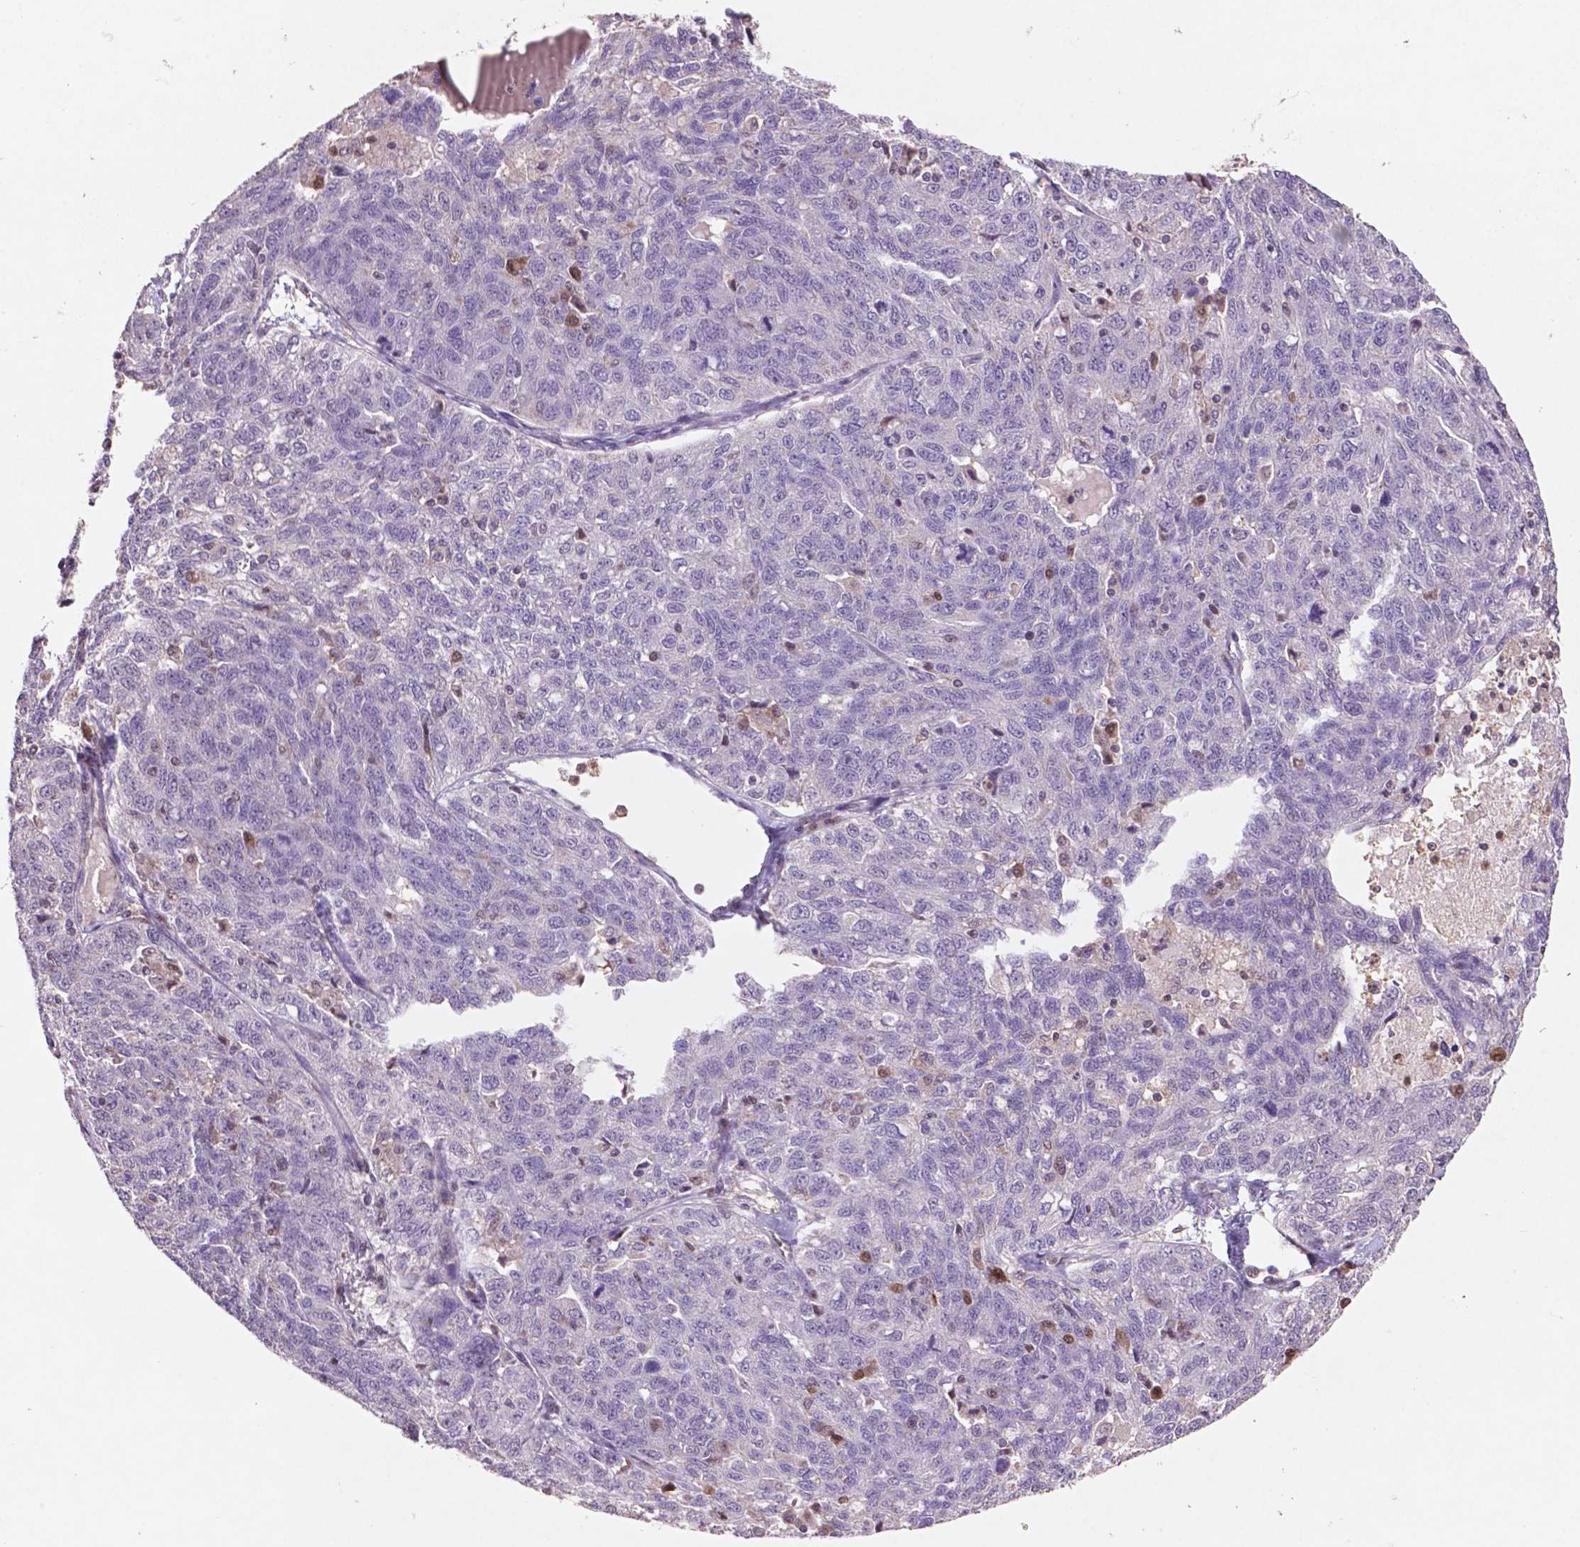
{"staining": {"intensity": "negative", "quantity": "none", "location": "none"}, "tissue": "ovarian cancer", "cell_type": "Tumor cells", "image_type": "cancer", "snomed": [{"axis": "morphology", "description": "Cystadenocarcinoma, serous, NOS"}, {"axis": "topography", "description": "Ovary"}], "caption": "Tumor cells show no significant positivity in ovarian serous cystadenocarcinoma. (DAB immunohistochemistry with hematoxylin counter stain).", "gene": "GLRX", "patient": {"sex": "female", "age": 71}}